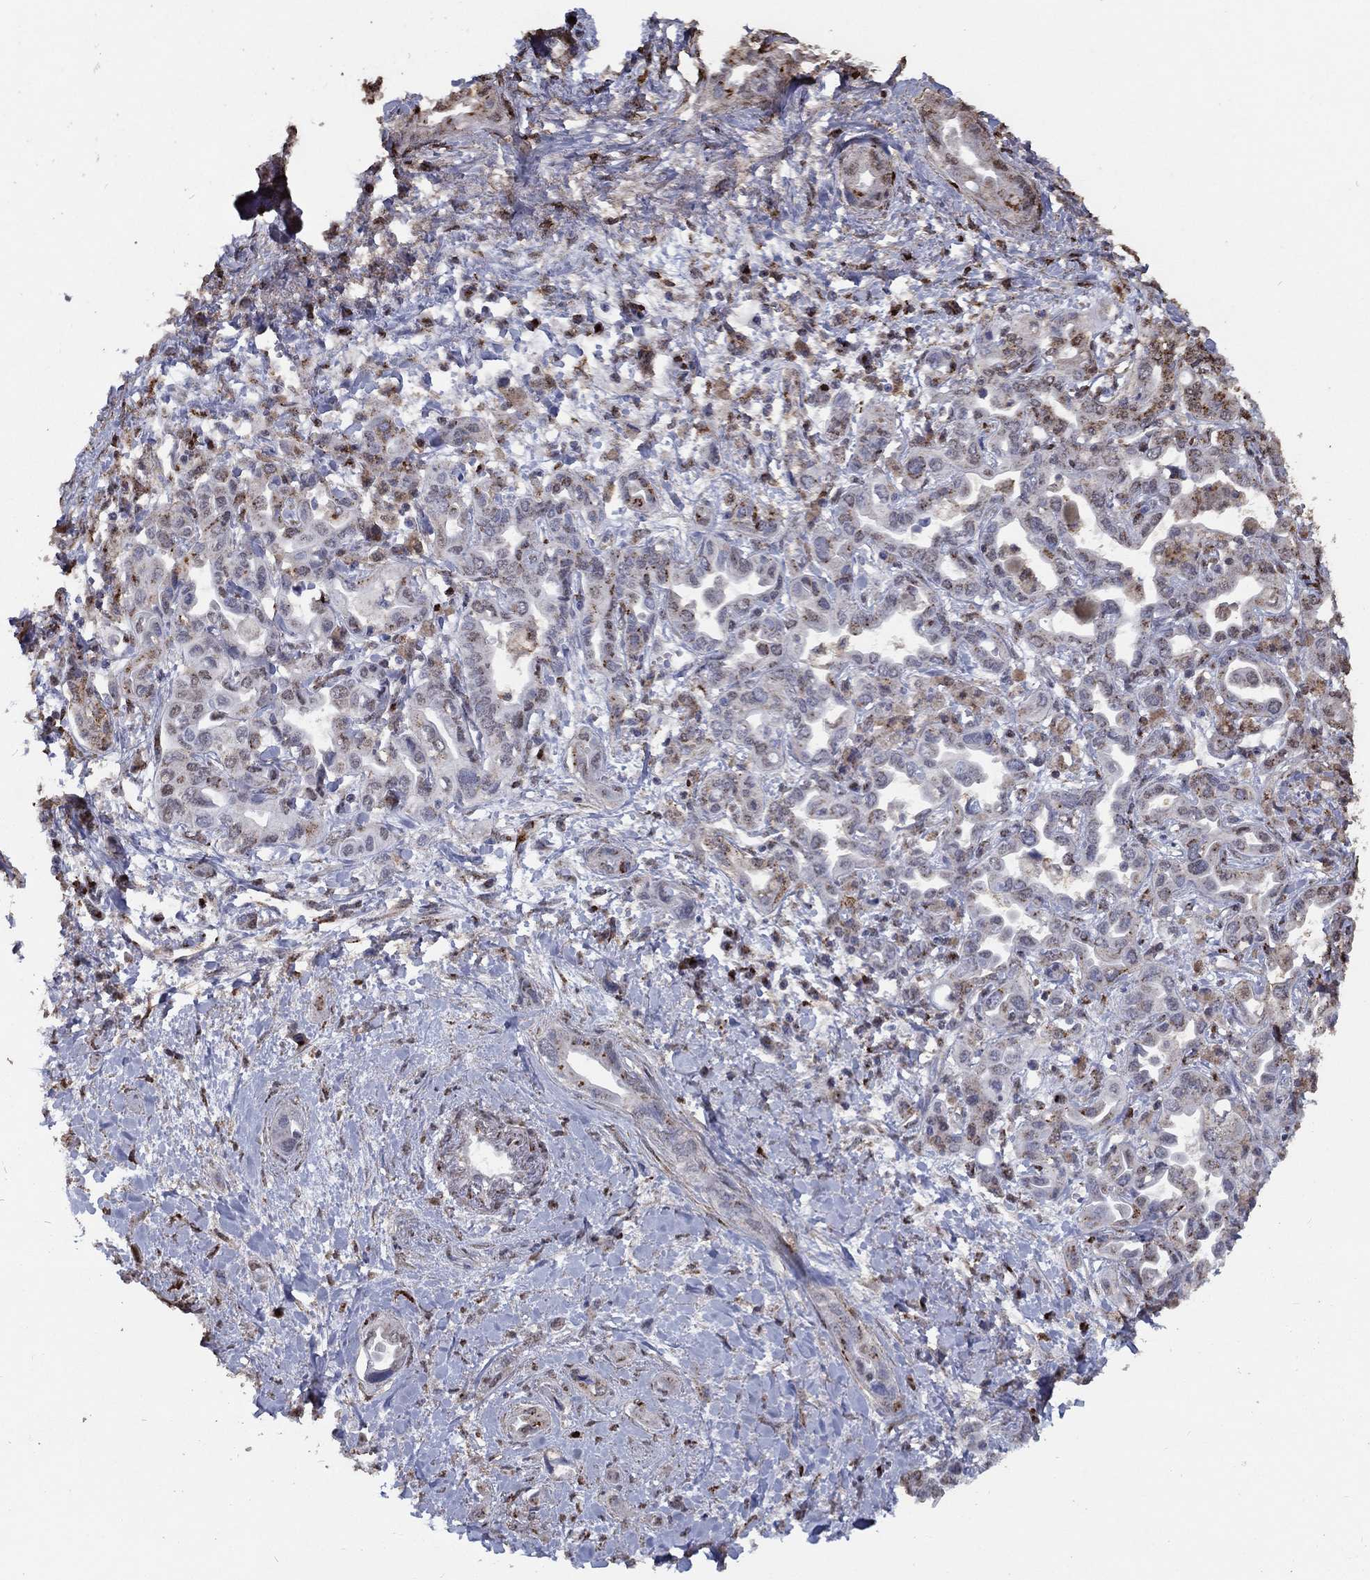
{"staining": {"intensity": "moderate", "quantity": "<25%", "location": "cytoplasmic/membranous"}, "tissue": "liver cancer", "cell_type": "Tumor cells", "image_type": "cancer", "snomed": [{"axis": "morphology", "description": "Cholangiocarcinoma"}, {"axis": "topography", "description": "Liver"}], "caption": "Liver cholangiocarcinoma stained for a protein reveals moderate cytoplasmic/membranous positivity in tumor cells.", "gene": "GPR183", "patient": {"sex": "female", "age": 64}}